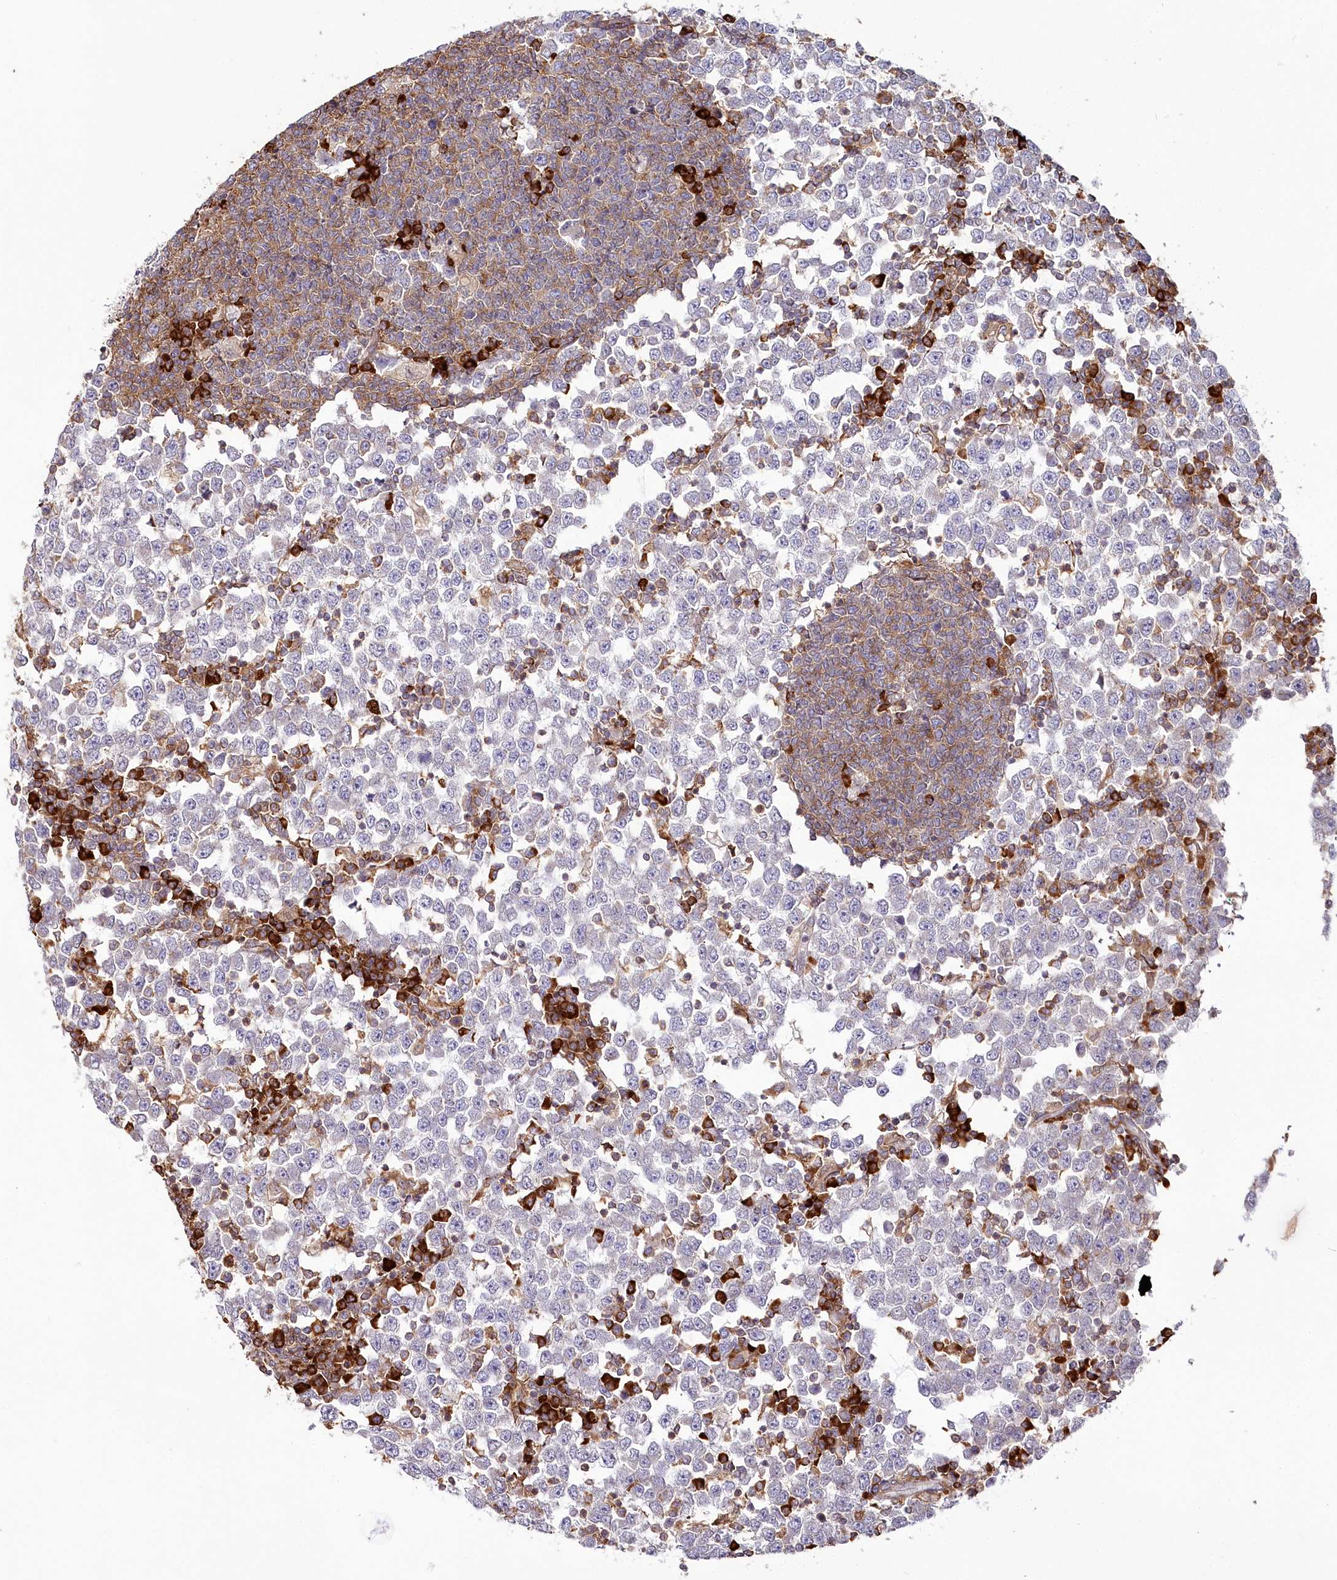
{"staining": {"intensity": "negative", "quantity": "none", "location": "none"}, "tissue": "testis cancer", "cell_type": "Tumor cells", "image_type": "cancer", "snomed": [{"axis": "morphology", "description": "Seminoma, NOS"}, {"axis": "topography", "description": "Testis"}], "caption": "Seminoma (testis) stained for a protein using IHC reveals no expression tumor cells.", "gene": "POGLUT1", "patient": {"sex": "male", "age": 65}}